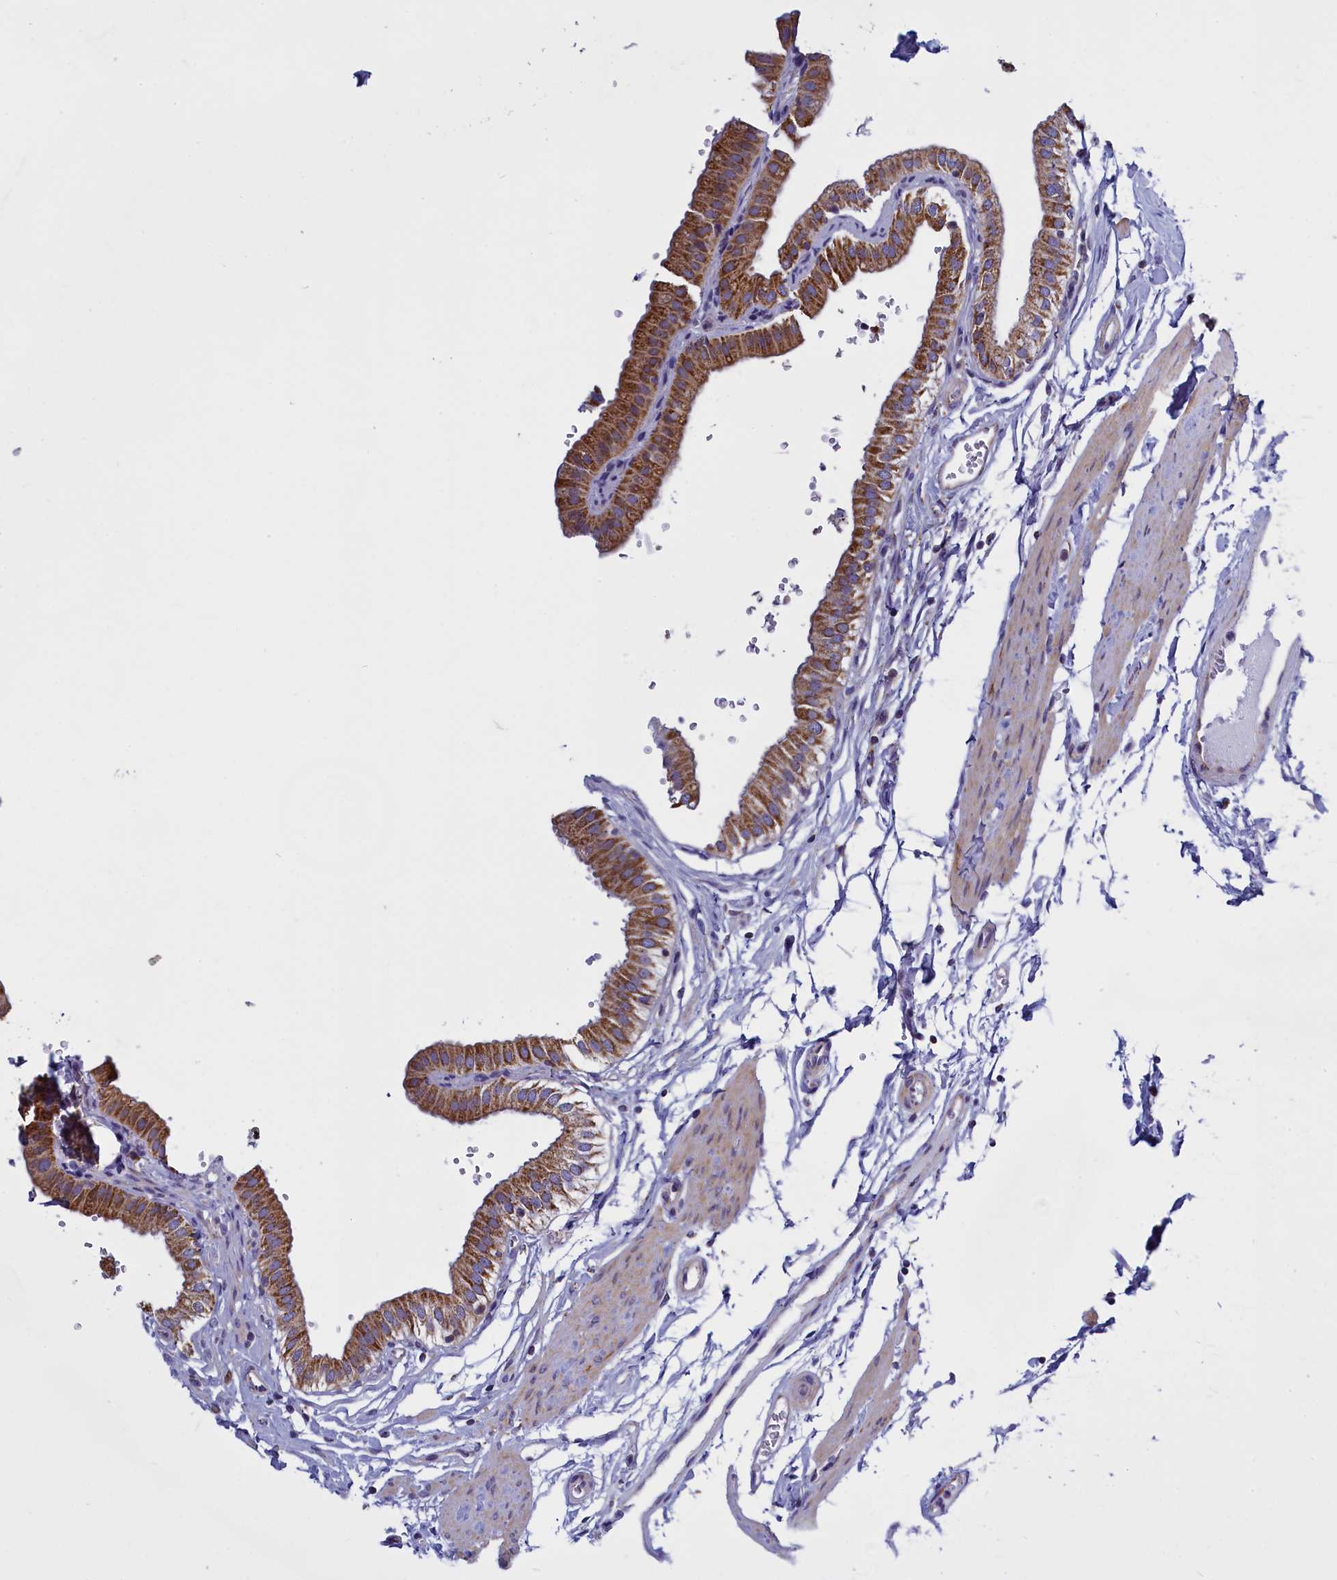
{"staining": {"intensity": "moderate", "quantity": ">75%", "location": "cytoplasmic/membranous"}, "tissue": "gallbladder", "cell_type": "Glandular cells", "image_type": "normal", "snomed": [{"axis": "morphology", "description": "Normal tissue, NOS"}, {"axis": "topography", "description": "Gallbladder"}], "caption": "DAB (3,3'-diaminobenzidine) immunohistochemical staining of normal gallbladder demonstrates moderate cytoplasmic/membranous protein positivity in approximately >75% of glandular cells.", "gene": "IFT122", "patient": {"sex": "female", "age": 61}}